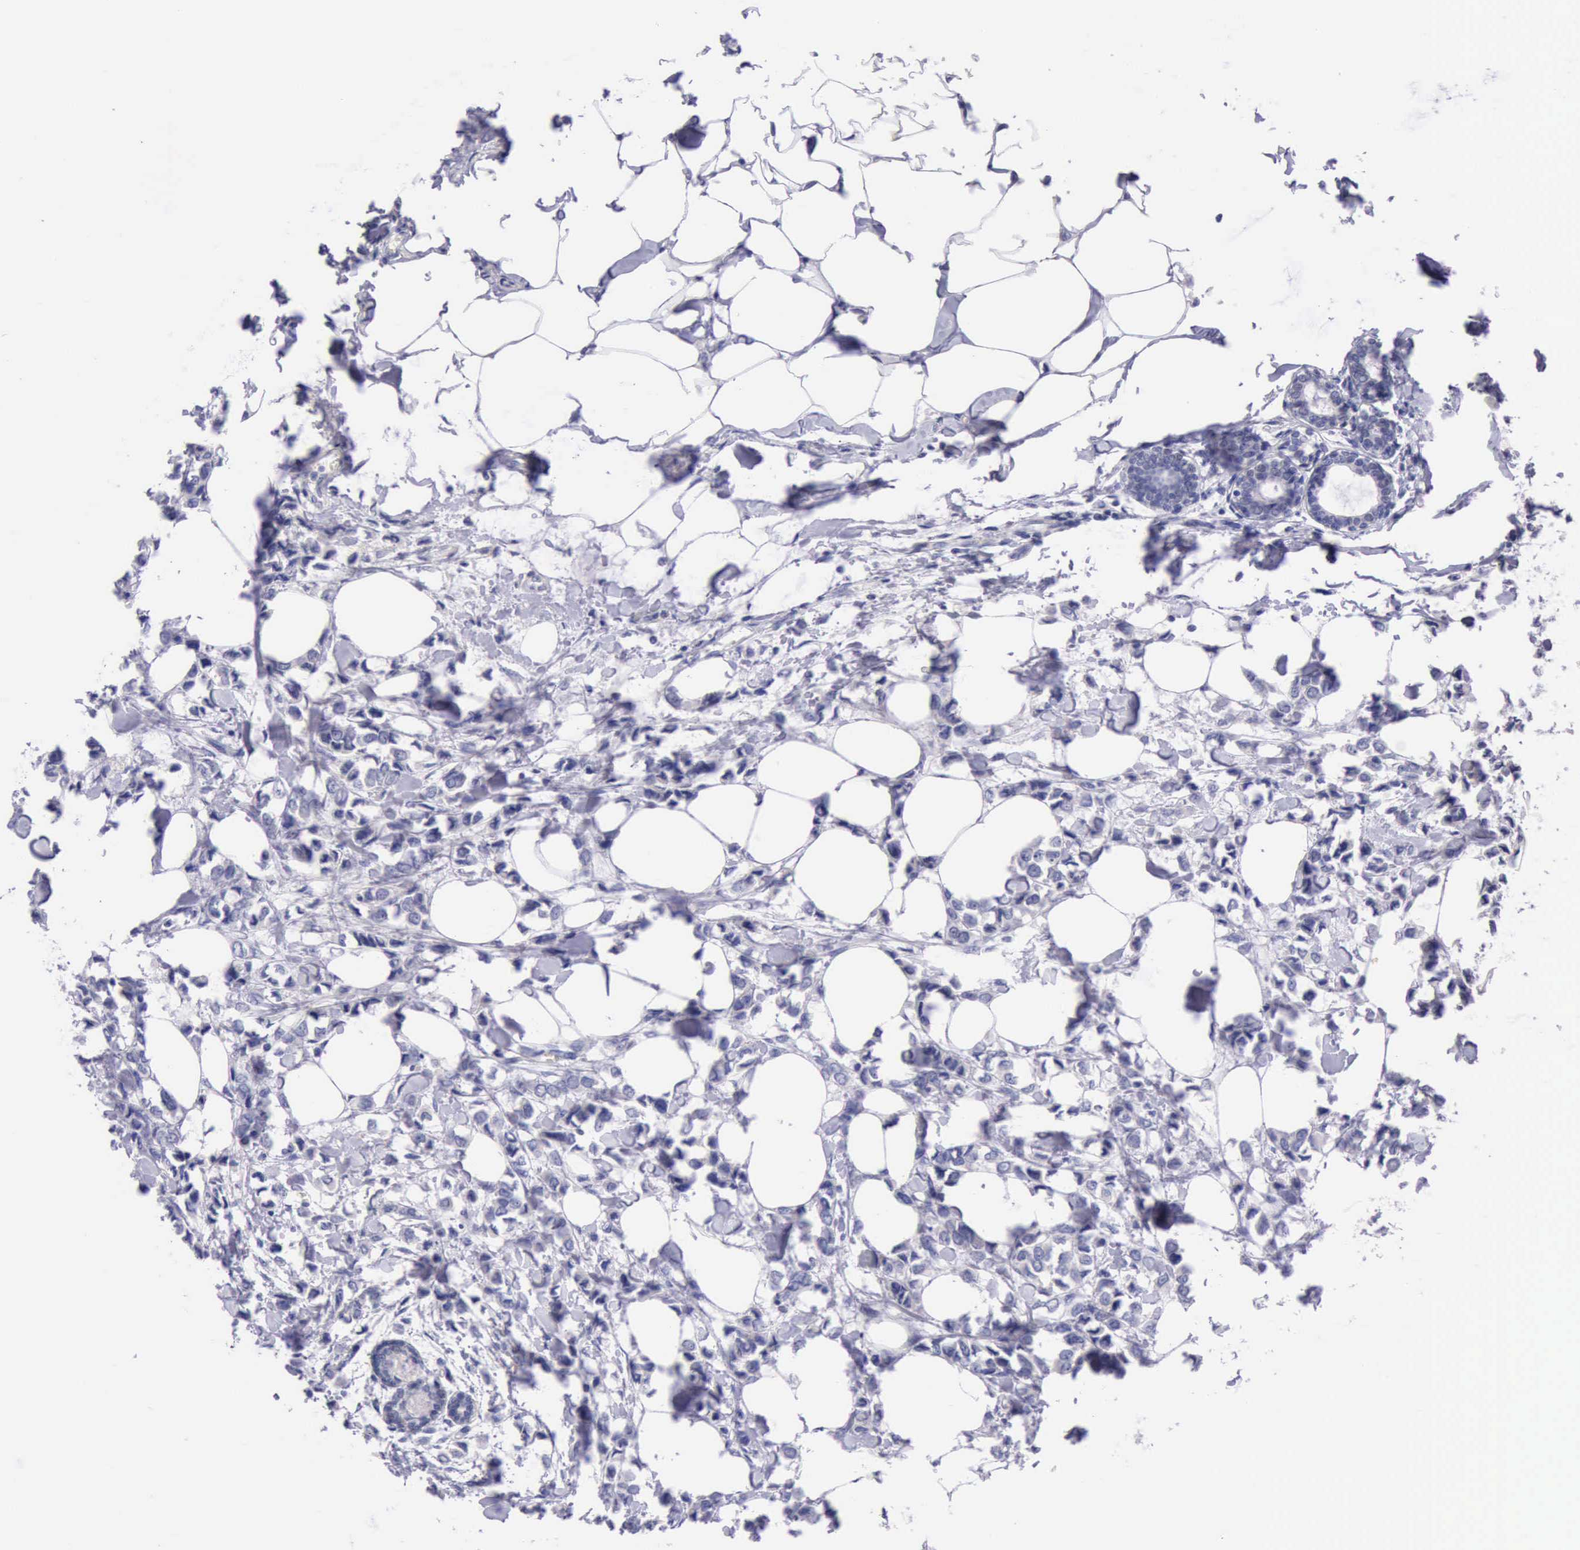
{"staining": {"intensity": "negative", "quantity": "none", "location": "none"}, "tissue": "breast cancer", "cell_type": "Tumor cells", "image_type": "cancer", "snomed": [{"axis": "morphology", "description": "Lobular carcinoma"}, {"axis": "topography", "description": "Breast"}], "caption": "A histopathology image of breast cancer (lobular carcinoma) stained for a protein displays no brown staining in tumor cells.", "gene": "LRFN5", "patient": {"sex": "female", "age": 51}}